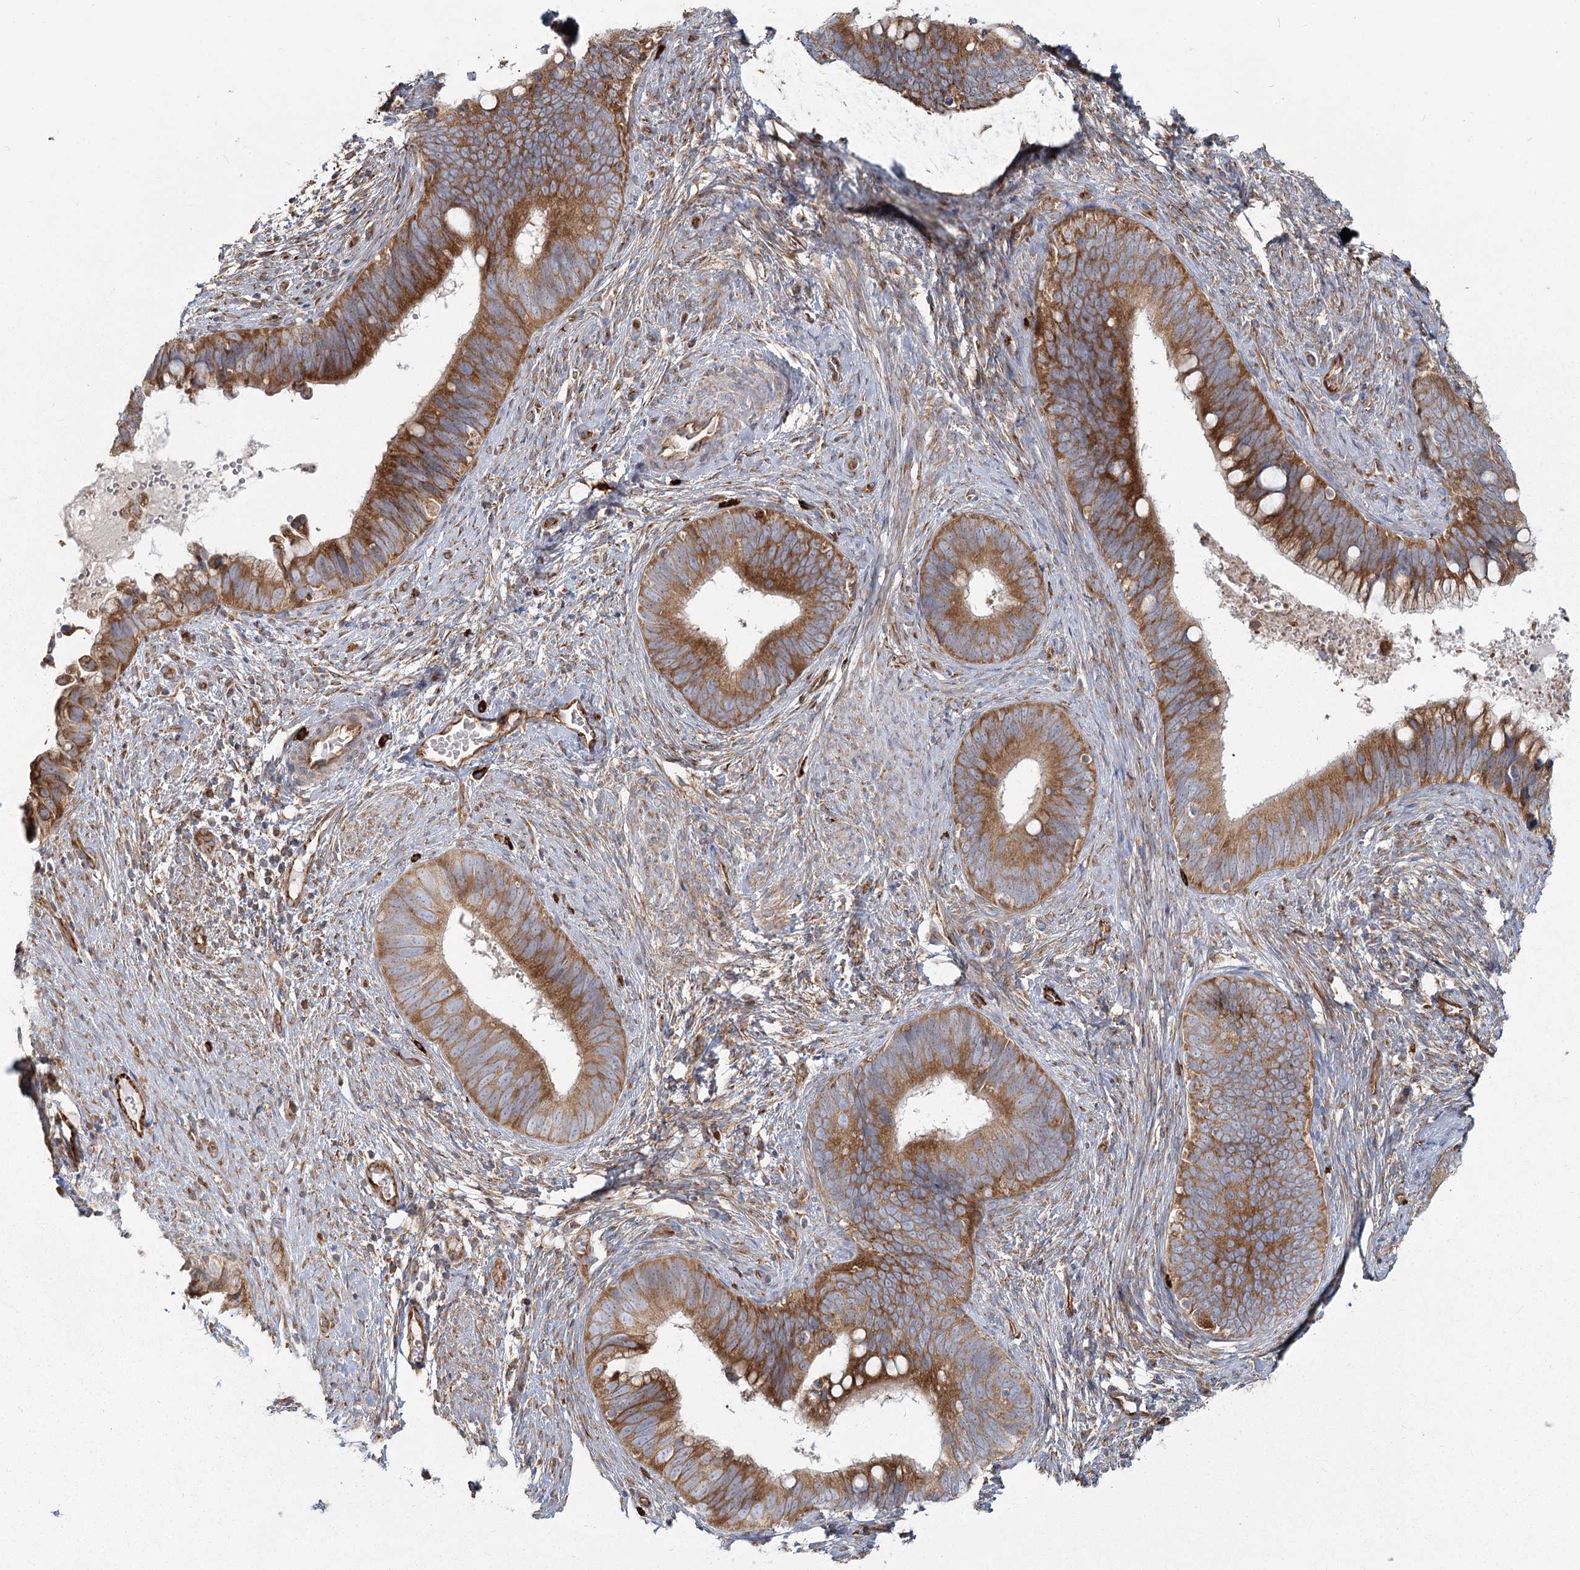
{"staining": {"intensity": "moderate", "quantity": ">75%", "location": "cytoplasmic/membranous"}, "tissue": "cervical cancer", "cell_type": "Tumor cells", "image_type": "cancer", "snomed": [{"axis": "morphology", "description": "Adenocarcinoma, NOS"}, {"axis": "topography", "description": "Cervix"}], "caption": "Tumor cells show medium levels of moderate cytoplasmic/membranous positivity in about >75% of cells in human cervical cancer (adenocarcinoma).", "gene": "HARS2", "patient": {"sex": "female", "age": 42}}